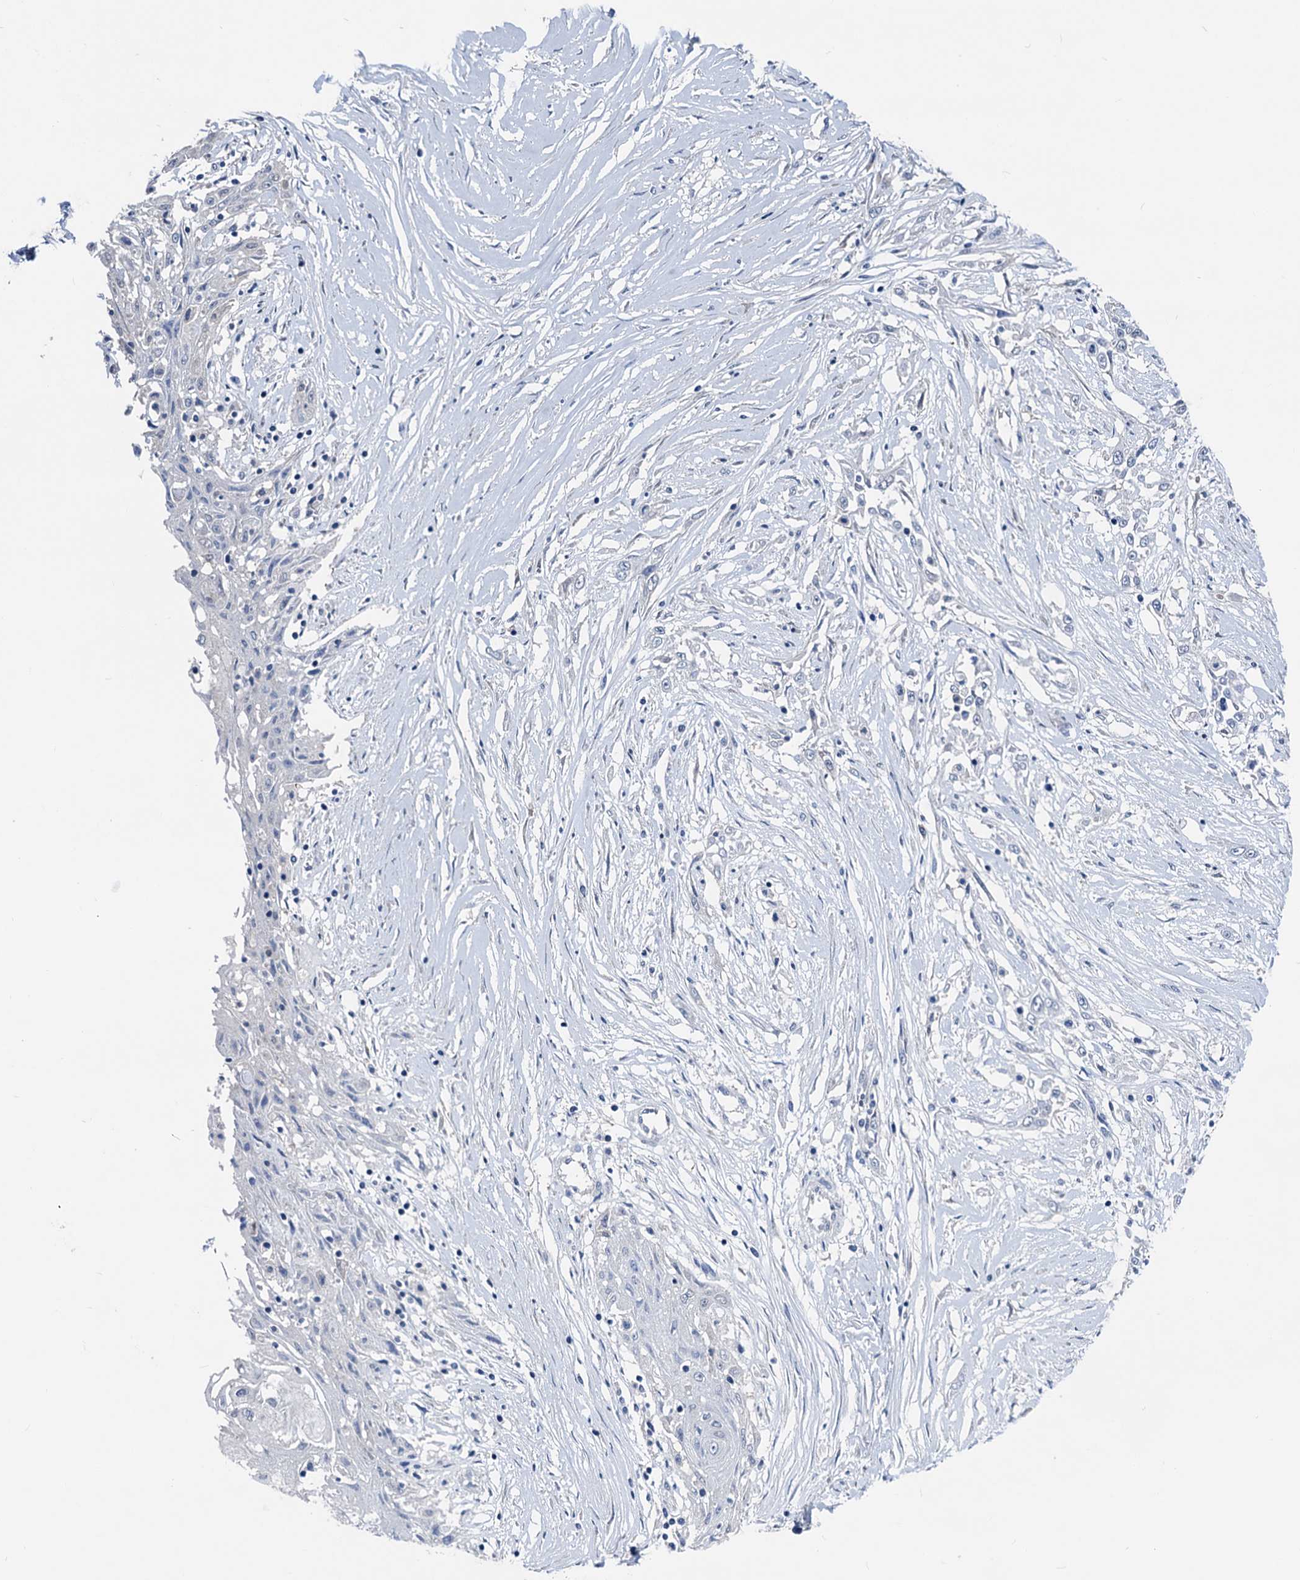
{"staining": {"intensity": "negative", "quantity": "none", "location": "none"}, "tissue": "skin cancer", "cell_type": "Tumor cells", "image_type": "cancer", "snomed": [{"axis": "morphology", "description": "Squamous cell carcinoma, NOS"}, {"axis": "morphology", "description": "Squamous cell carcinoma, metastatic, NOS"}, {"axis": "topography", "description": "Skin"}, {"axis": "topography", "description": "Lymph node"}], "caption": "DAB immunohistochemical staining of skin metastatic squamous cell carcinoma displays no significant staining in tumor cells. (Immunohistochemistry (ihc), brightfield microscopy, high magnification).", "gene": "GLO1", "patient": {"sex": "male", "age": 75}}